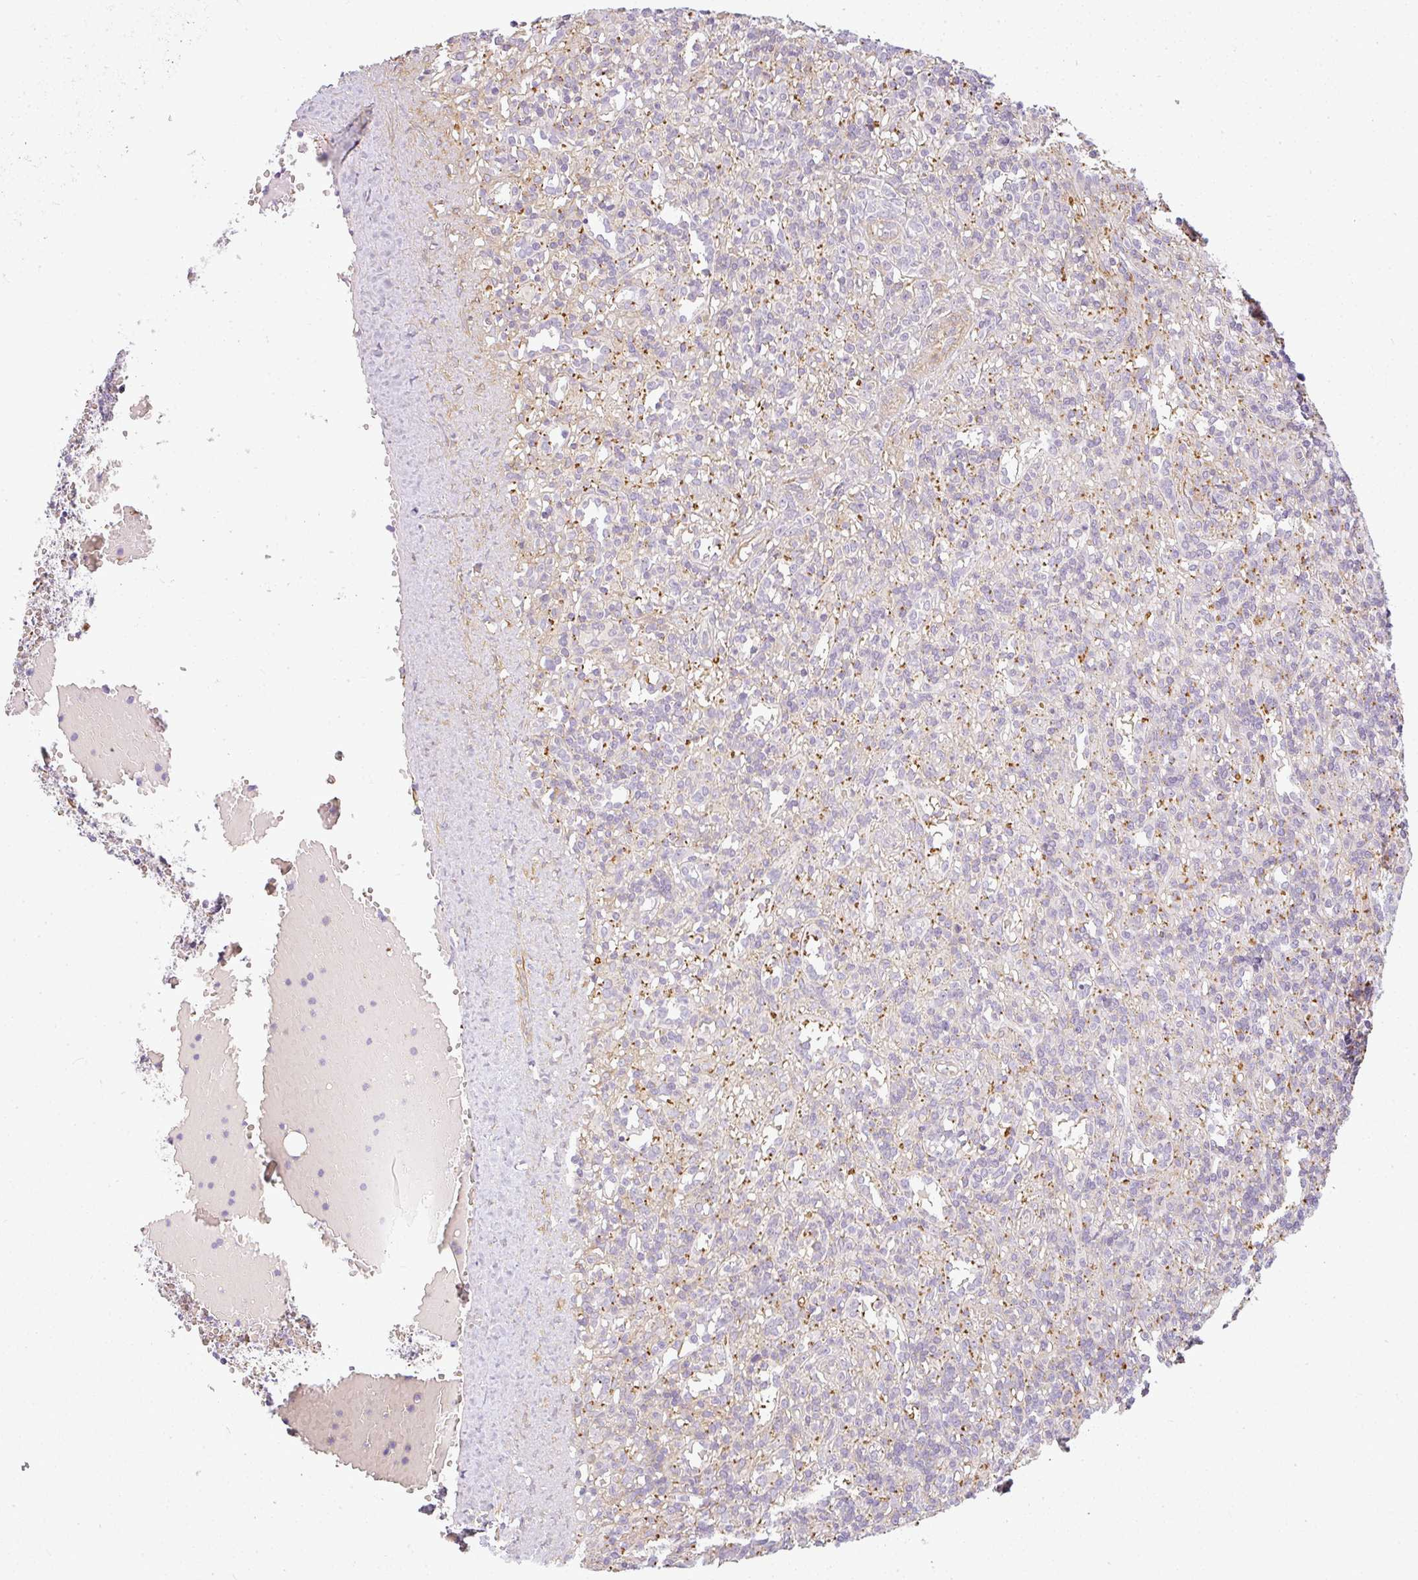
{"staining": {"intensity": "negative", "quantity": "none", "location": "none"}, "tissue": "lymphoma", "cell_type": "Tumor cells", "image_type": "cancer", "snomed": [{"axis": "morphology", "description": "Malignant lymphoma, non-Hodgkin's type, Low grade"}, {"axis": "topography", "description": "Spleen"}], "caption": "Protein analysis of low-grade malignant lymphoma, non-Hodgkin's type shows no significant staining in tumor cells.", "gene": "SULF1", "patient": {"sex": "male", "age": 67}}